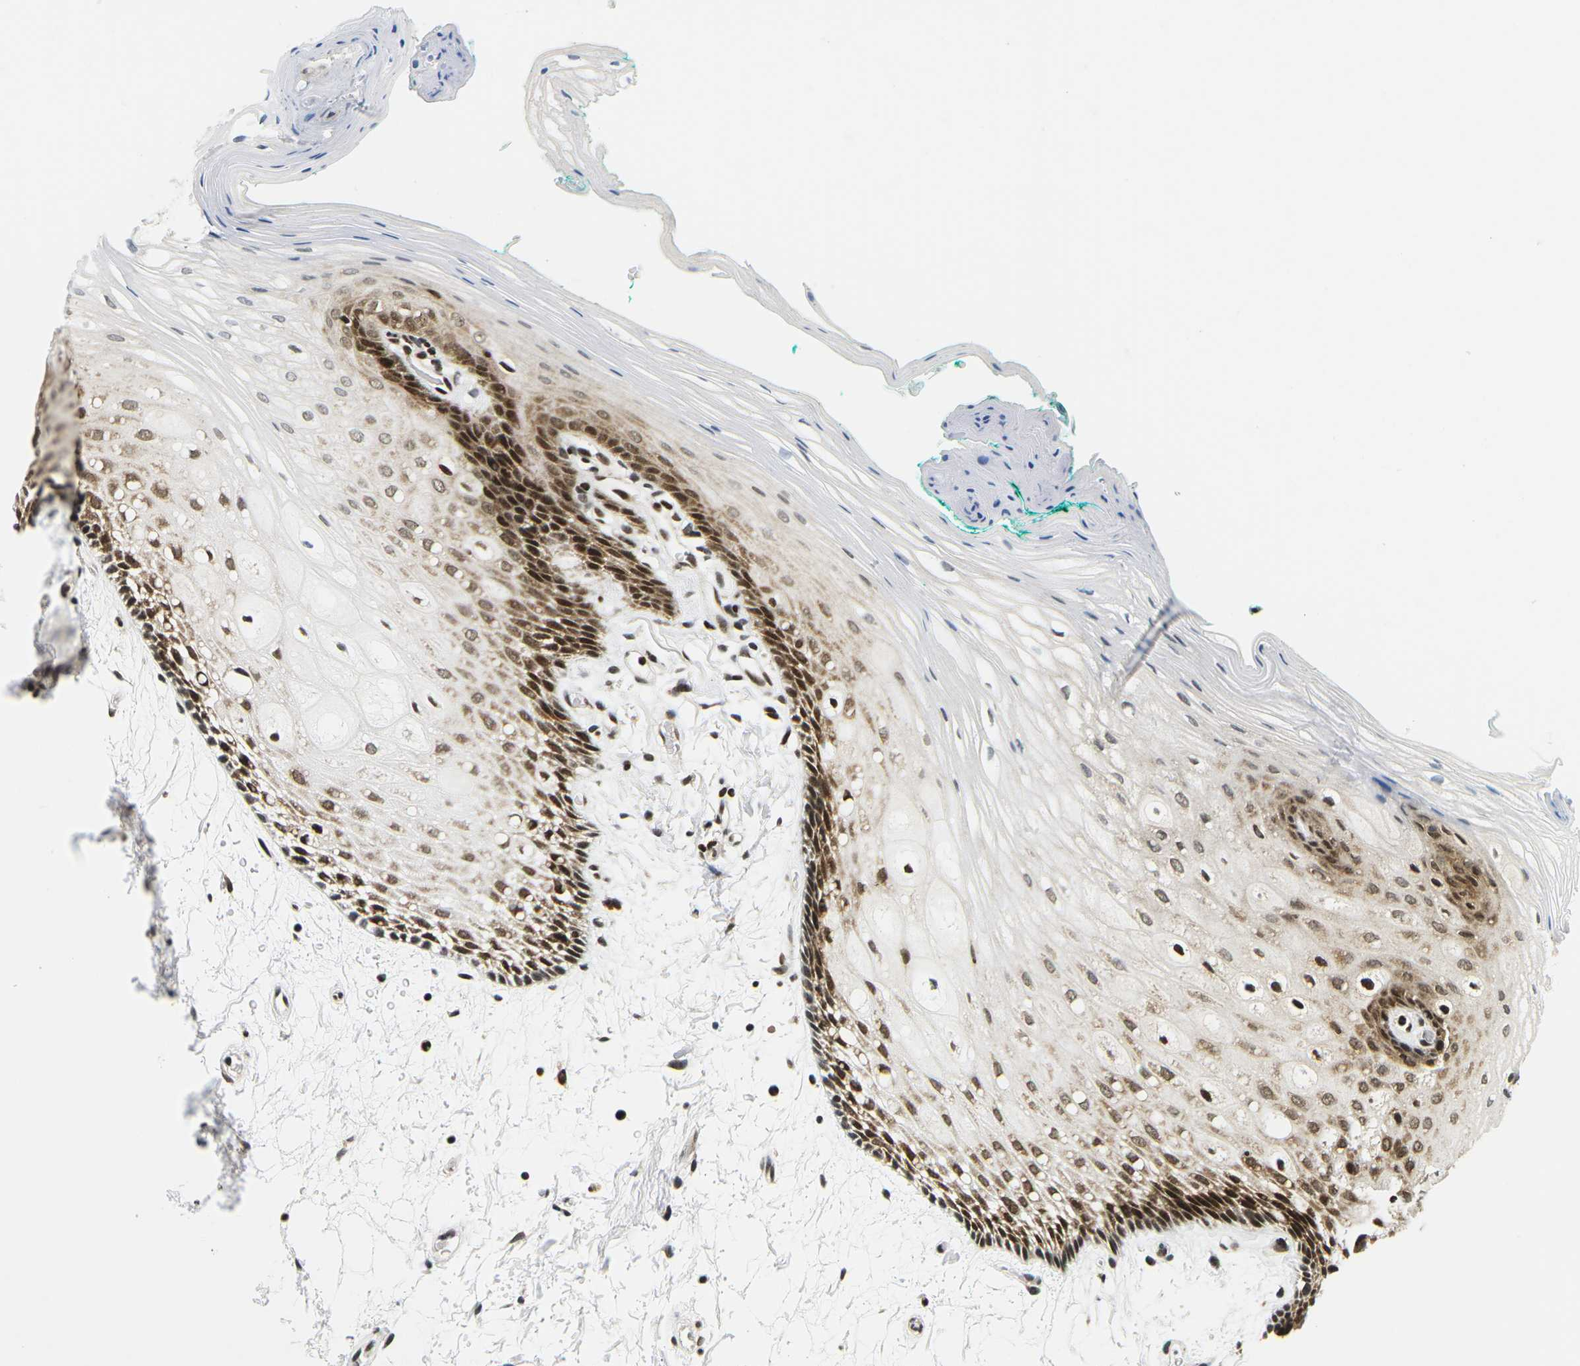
{"staining": {"intensity": "strong", "quantity": "25%-75%", "location": "cytoplasmic/membranous,nuclear"}, "tissue": "oral mucosa", "cell_type": "Squamous epithelial cells", "image_type": "normal", "snomed": [{"axis": "morphology", "description": "Normal tissue, NOS"}, {"axis": "topography", "description": "Skeletal muscle"}, {"axis": "topography", "description": "Oral tissue"}, {"axis": "topography", "description": "Peripheral nerve tissue"}], "caption": "Human oral mucosa stained for a protein (brown) displays strong cytoplasmic/membranous,nuclear positive staining in approximately 25%-75% of squamous epithelial cells.", "gene": "CELF1", "patient": {"sex": "female", "age": 84}}